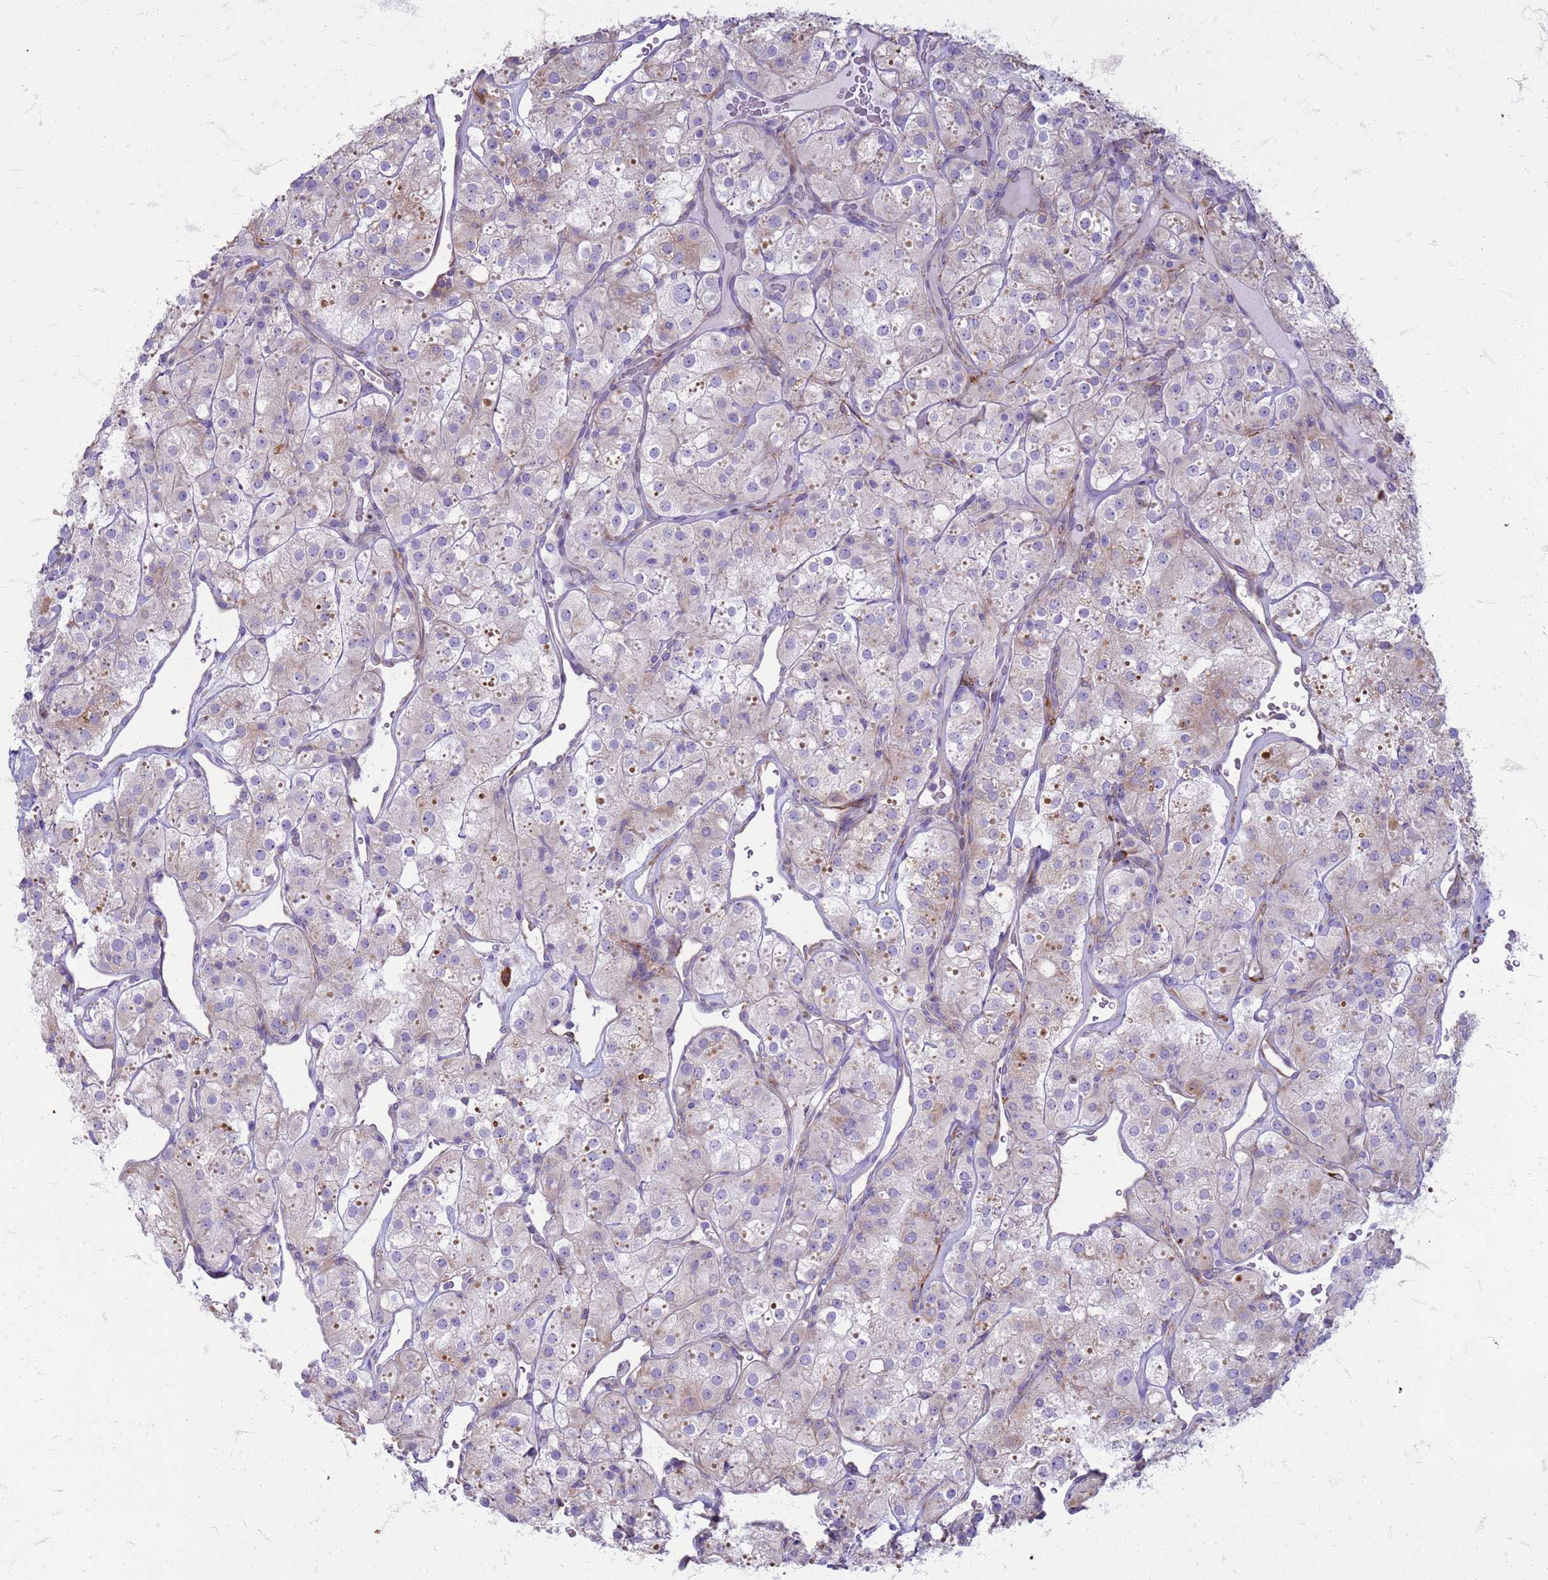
{"staining": {"intensity": "weak", "quantity": "<25%", "location": "cytoplasmic/membranous"}, "tissue": "renal cancer", "cell_type": "Tumor cells", "image_type": "cancer", "snomed": [{"axis": "morphology", "description": "Adenocarcinoma, NOS"}, {"axis": "topography", "description": "Kidney"}], "caption": "An immunohistochemistry histopathology image of renal cancer is shown. There is no staining in tumor cells of renal cancer. (Immunohistochemistry, brightfield microscopy, high magnification).", "gene": "PDK3", "patient": {"sex": "male", "age": 77}}